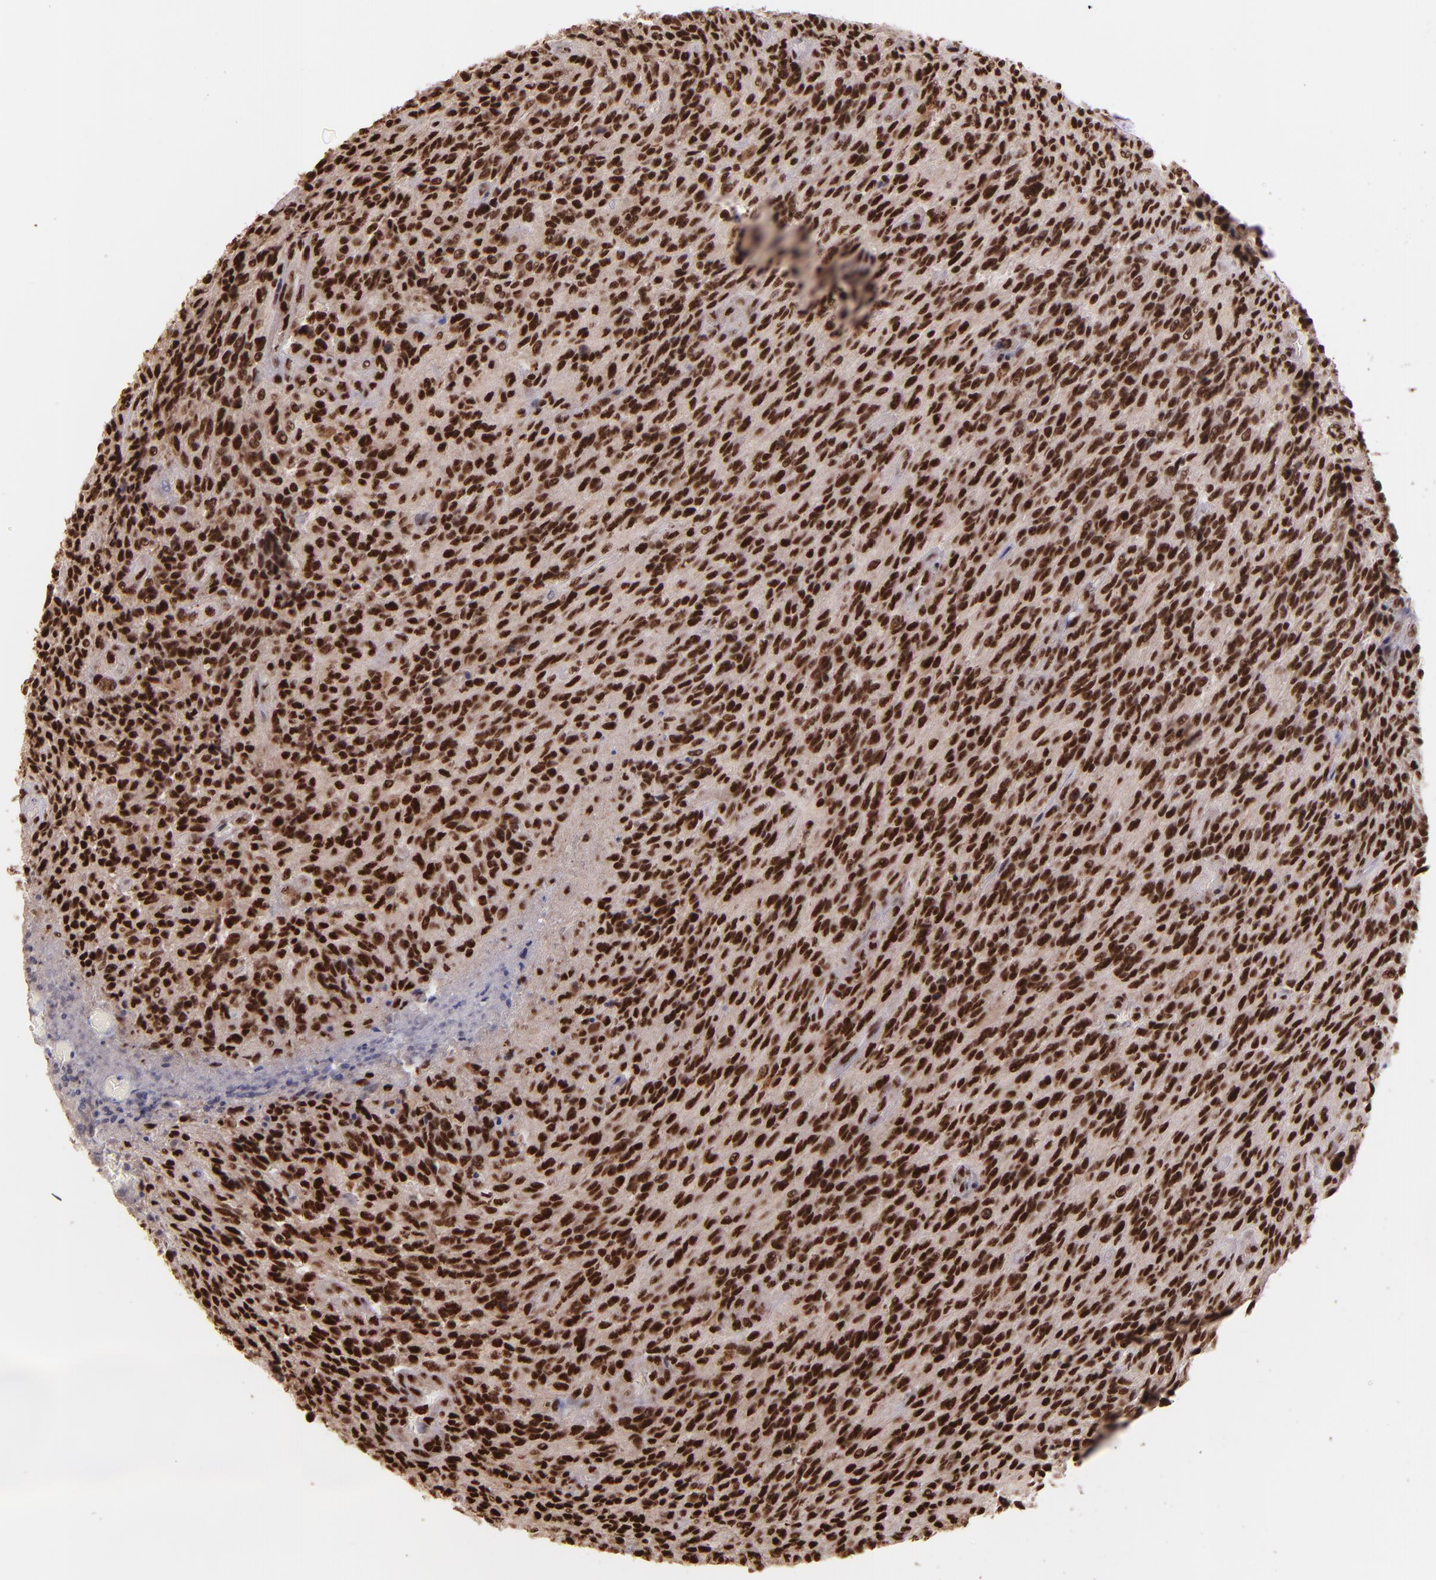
{"staining": {"intensity": "strong", "quantity": ">75%", "location": "nuclear"}, "tissue": "glioma", "cell_type": "Tumor cells", "image_type": "cancer", "snomed": [{"axis": "morphology", "description": "Normal tissue, NOS"}, {"axis": "morphology", "description": "Glioma, malignant, High grade"}, {"axis": "topography", "description": "Cerebral cortex"}], "caption": "Immunohistochemistry of human malignant high-grade glioma displays high levels of strong nuclear positivity in approximately >75% of tumor cells.", "gene": "PQBP1", "patient": {"sex": "male", "age": 56}}